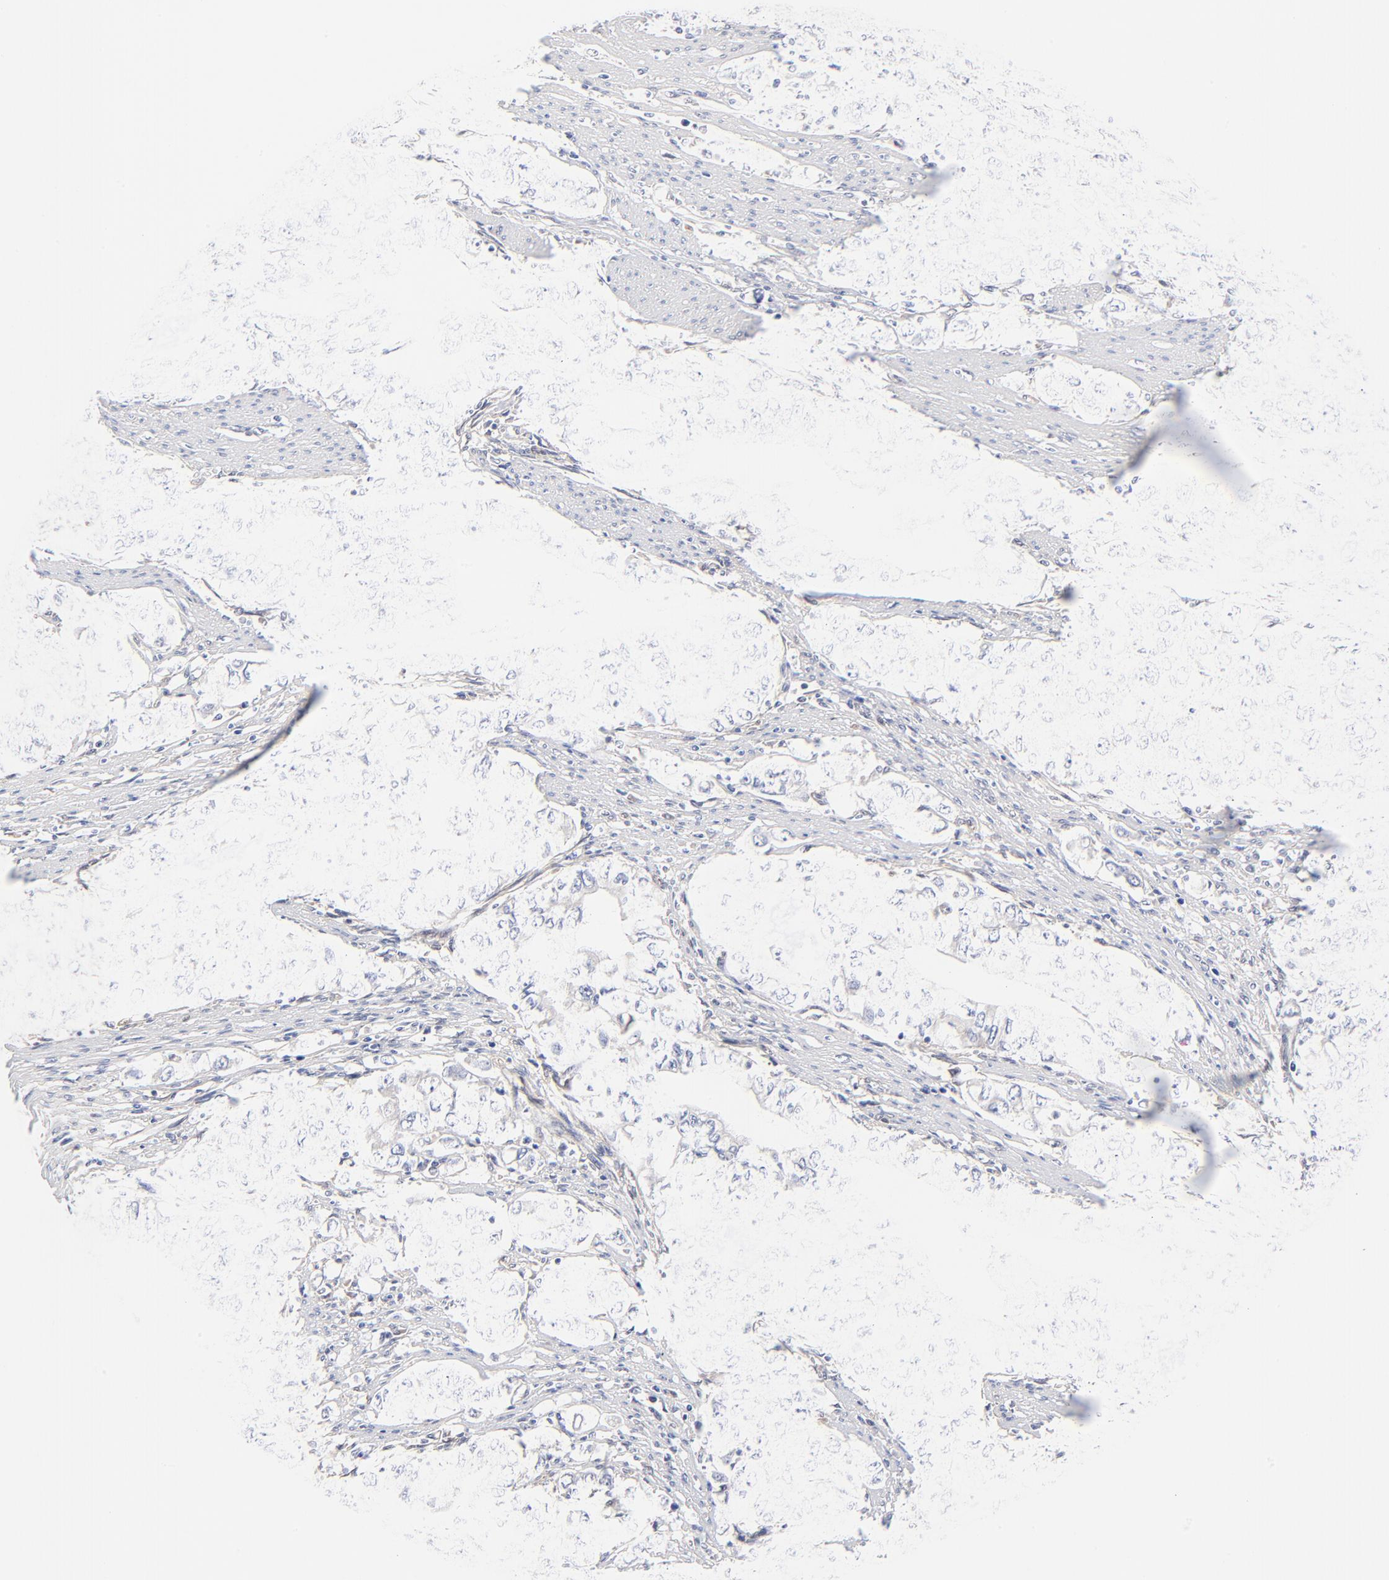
{"staining": {"intensity": "negative", "quantity": "none", "location": "none"}, "tissue": "stomach cancer", "cell_type": "Tumor cells", "image_type": "cancer", "snomed": [{"axis": "morphology", "description": "Adenocarcinoma, NOS"}, {"axis": "topography", "description": "Stomach, lower"}], "caption": "Protein analysis of stomach cancer reveals no significant positivity in tumor cells.", "gene": "TXNL1", "patient": {"sex": "female", "age": 72}}